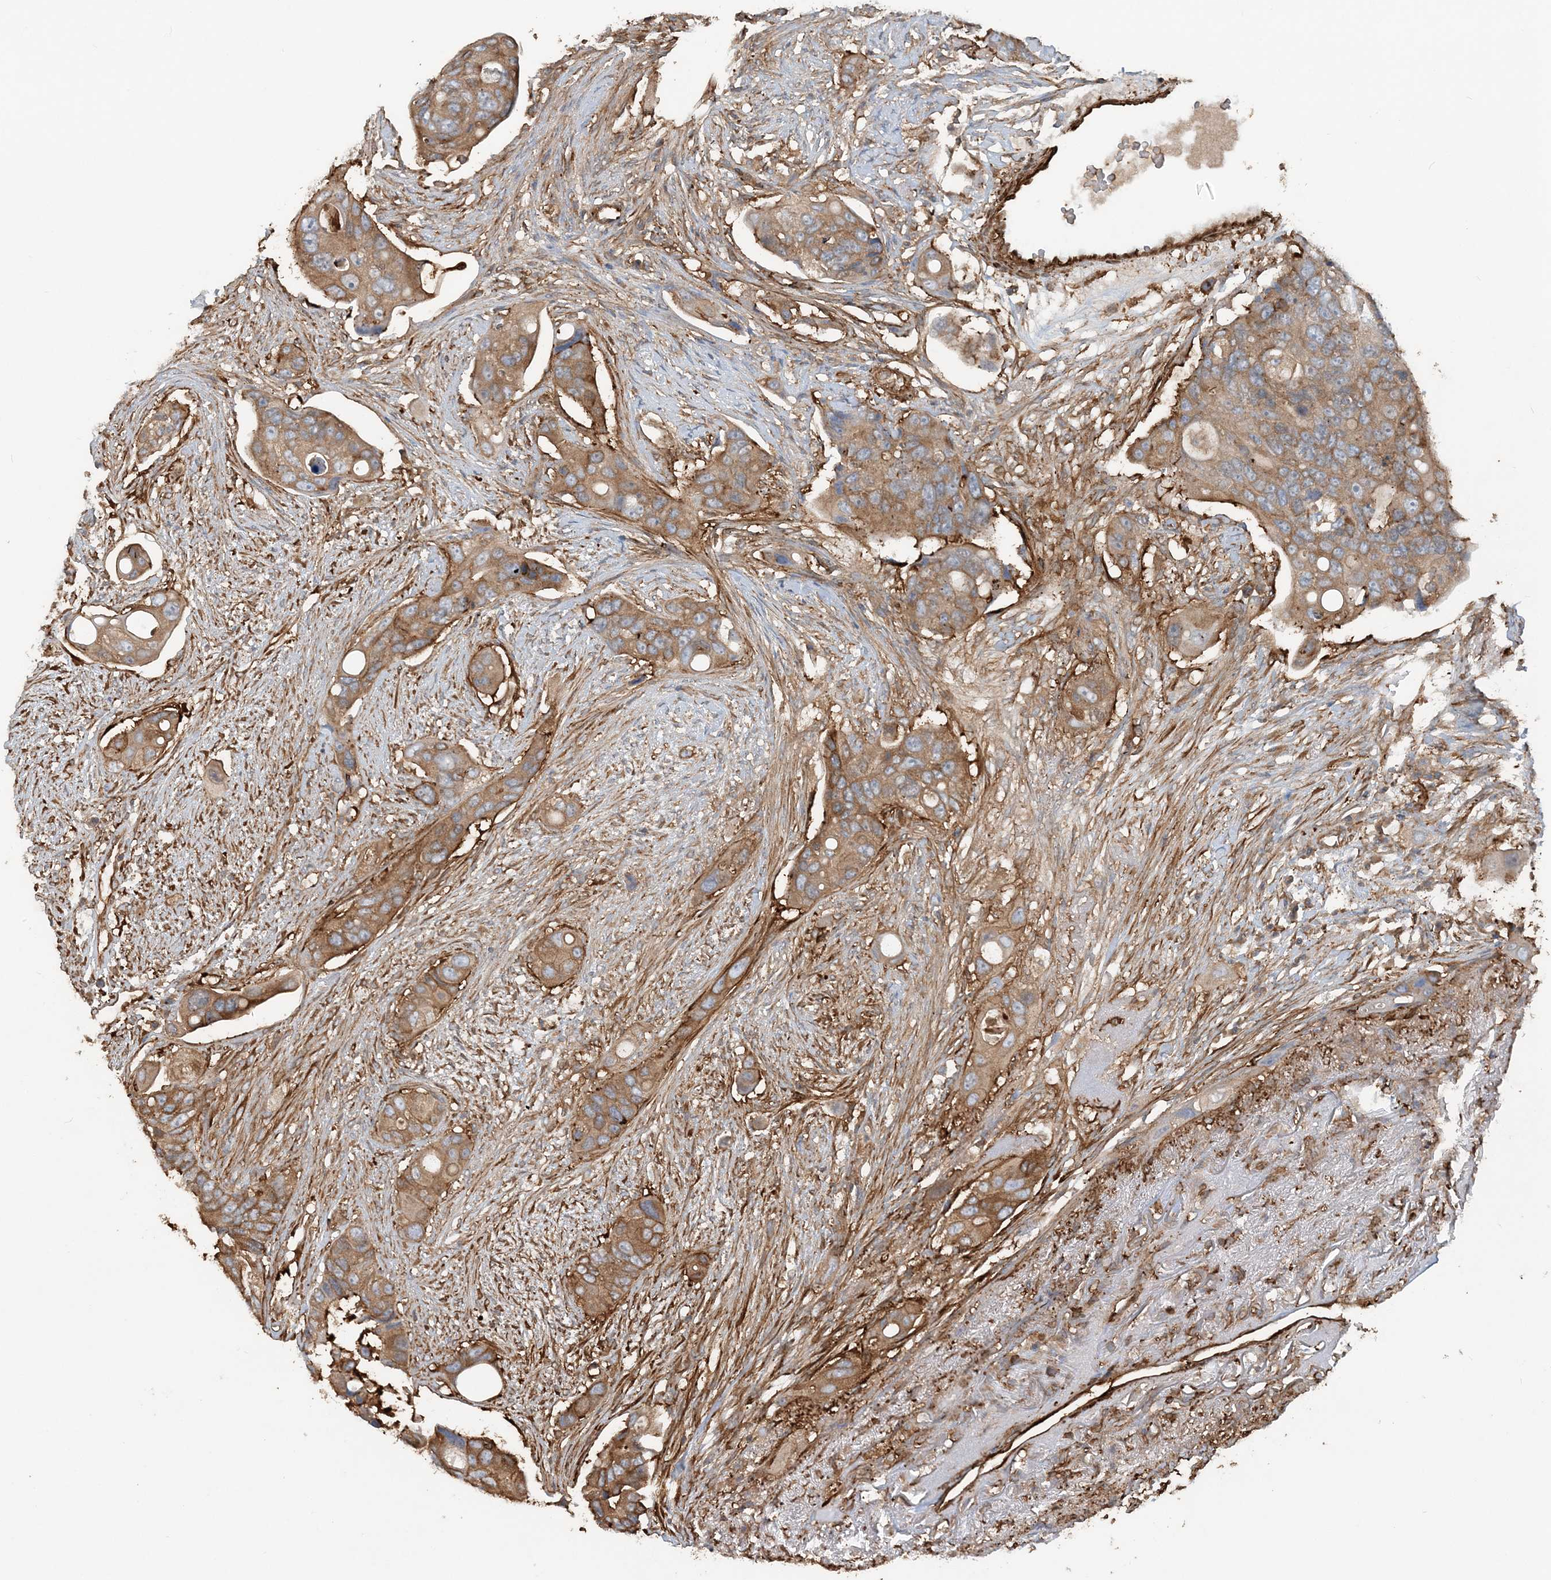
{"staining": {"intensity": "moderate", "quantity": ">75%", "location": "cytoplasmic/membranous"}, "tissue": "colorectal cancer", "cell_type": "Tumor cells", "image_type": "cancer", "snomed": [{"axis": "morphology", "description": "Adenocarcinoma, NOS"}, {"axis": "topography", "description": "Colon"}], "caption": "A photomicrograph of human adenocarcinoma (colorectal) stained for a protein displays moderate cytoplasmic/membranous brown staining in tumor cells. (Stains: DAB (3,3'-diaminobenzidine) in brown, nuclei in blue, Microscopy: brightfield microscopy at high magnification).", "gene": "DSTN", "patient": {"sex": "female", "age": 57}}